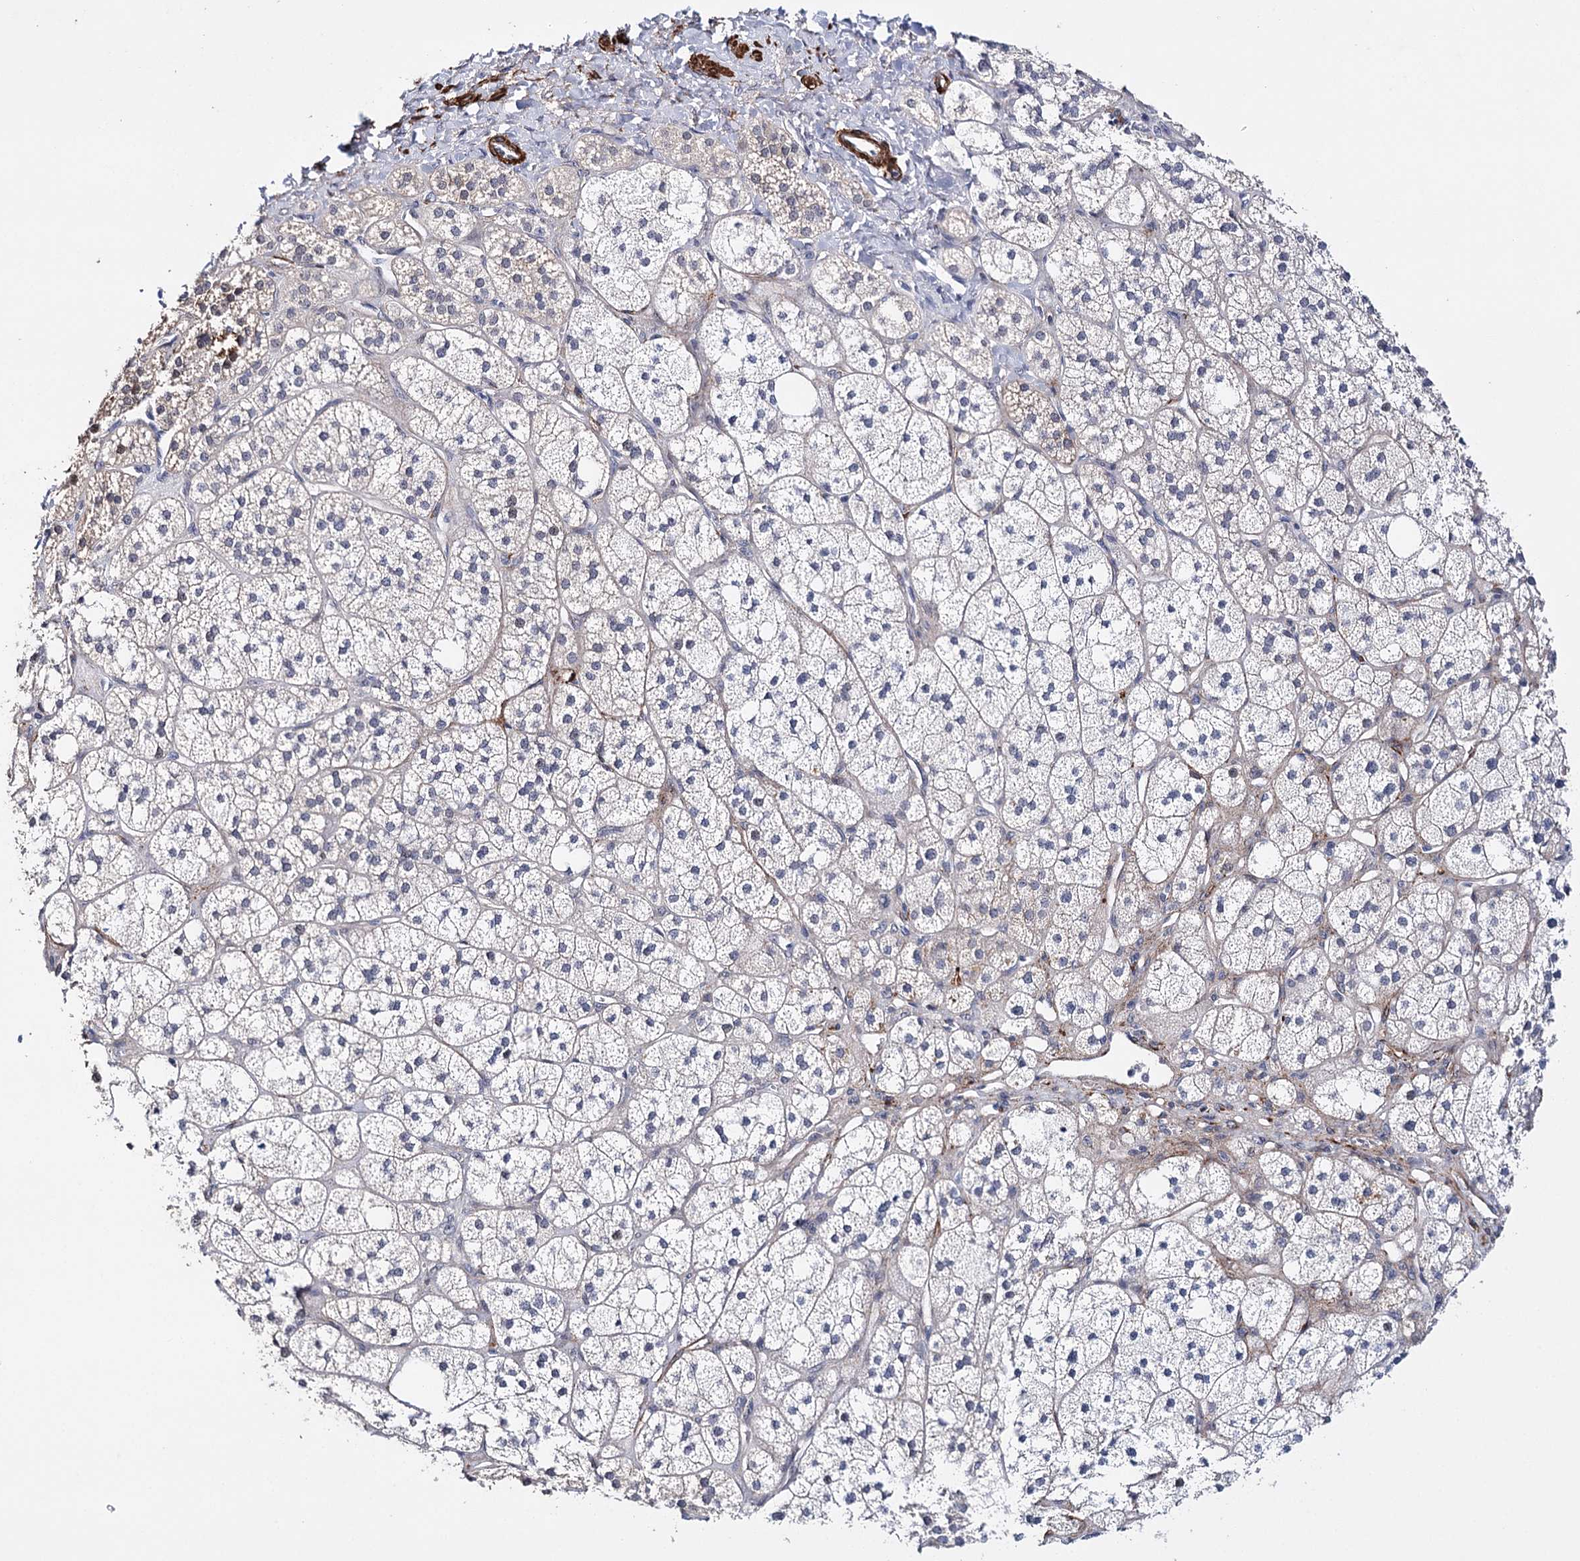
{"staining": {"intensity": "weak", "quantity": "<25%", "location": "cytoplasmic/membranous"}, "tissue": "adrenal gland", "cell_type": "Glandular cells", "image_type": "normal", "snomed": [{"axis": "morphology", "description": "Normal tissue, NOS"}, {"axis": "topography", "description": "Adrenal gland"}], "caption": "Immunohistochemistry (IHC) image of unremarkable adrenal gland: adrenal gland stained with DAB (3,3'-diaminobenzidine) reveals no significant protein staining in glandular cells.", "gene": "CFAP46", "patient": {"sex": "male", "age": 61}}